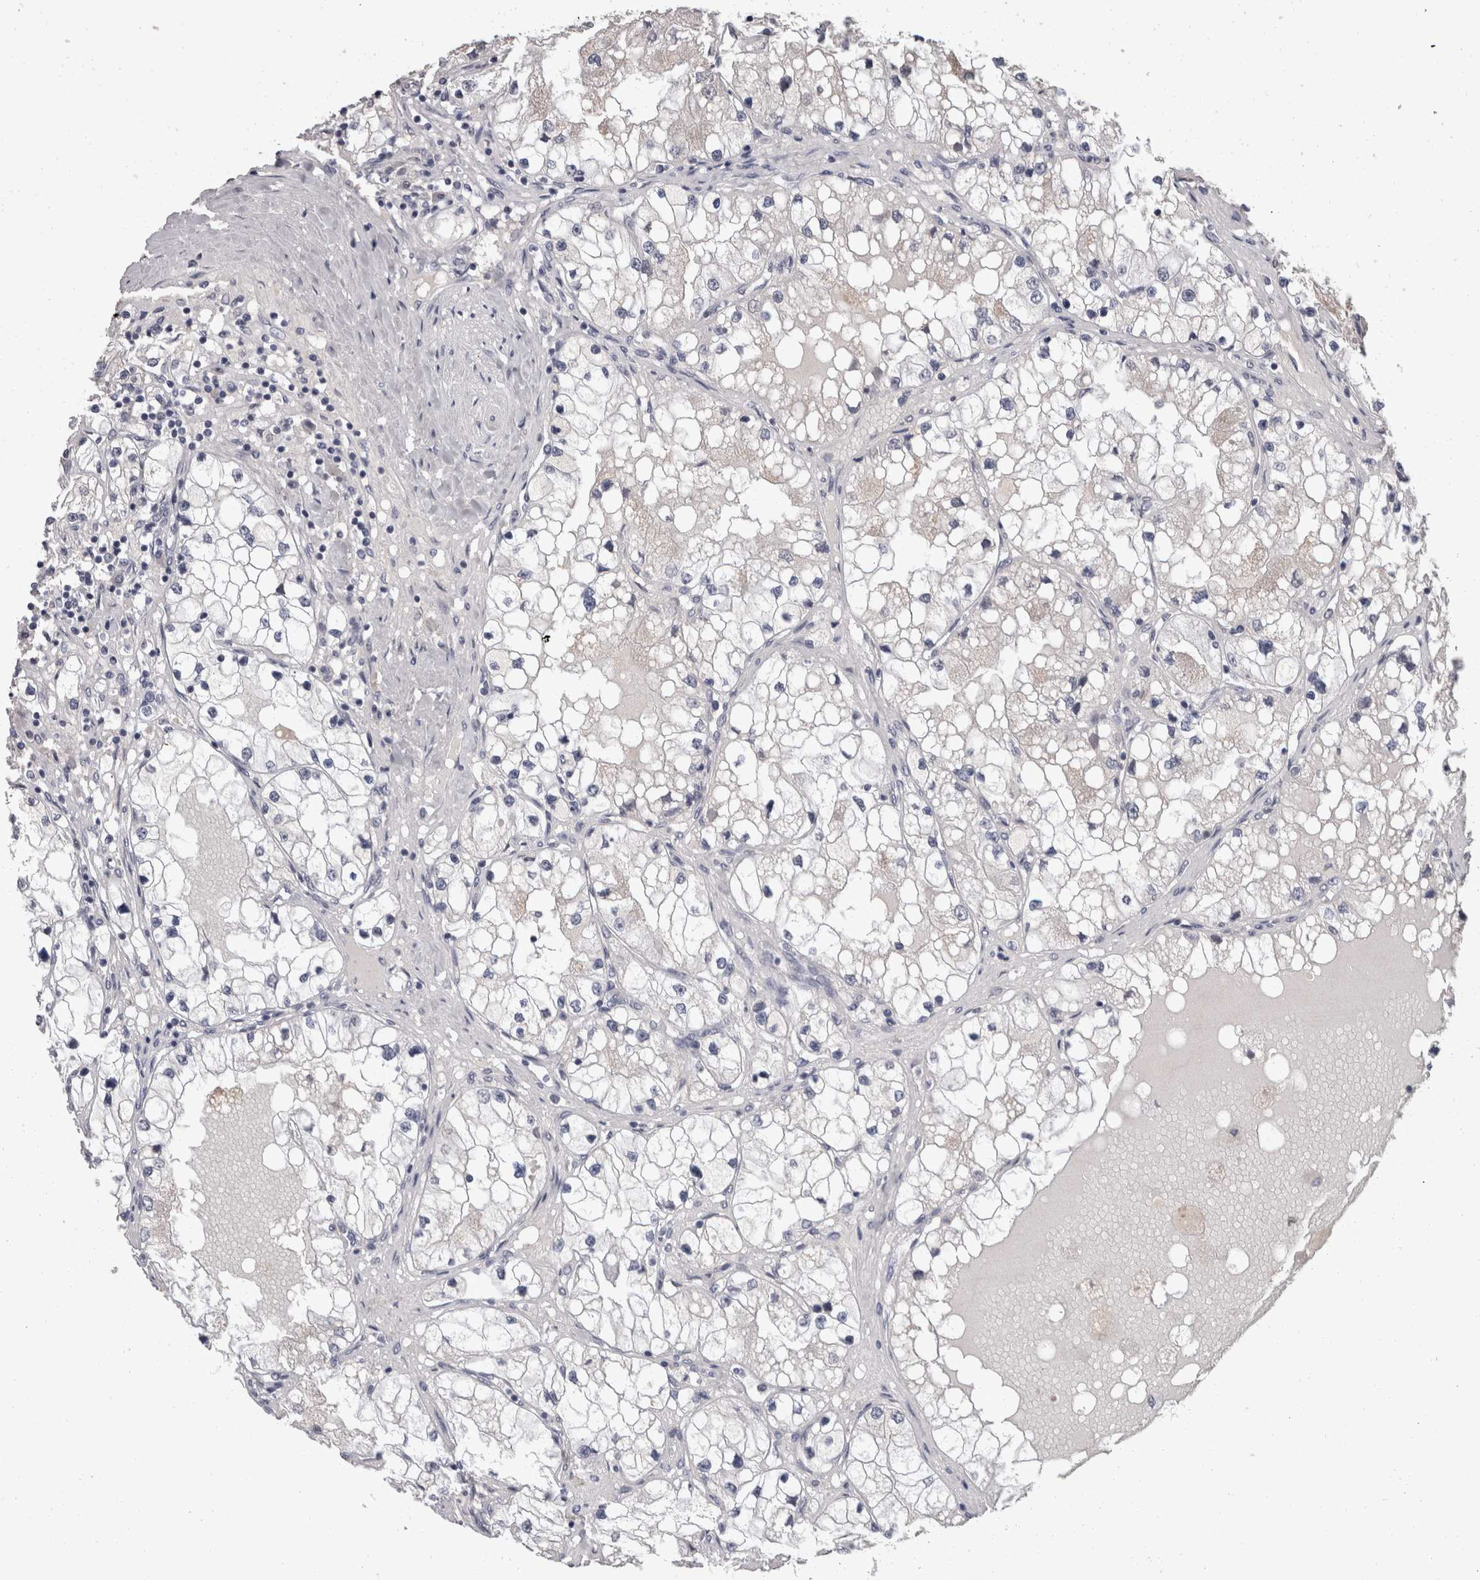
{"staining": {"intensity": "negative", "quantity": "none", "location": "none"}, "tissue": "renal cancer", "cell_type": "Tumor cells", "image_type": "cancer", "snomed": [{"axis": "morphology", "description": "Adenocarcinoma, NOS"}, {"axis": "topography", "description": "Kidney"}], "caption": "A high-resolution image shows immunohistochemistry staining of renal cancer, which displays no significant staining in tumor cells.", "gene": "DDX17", "patient": {"sex": "male", "age": 68}}